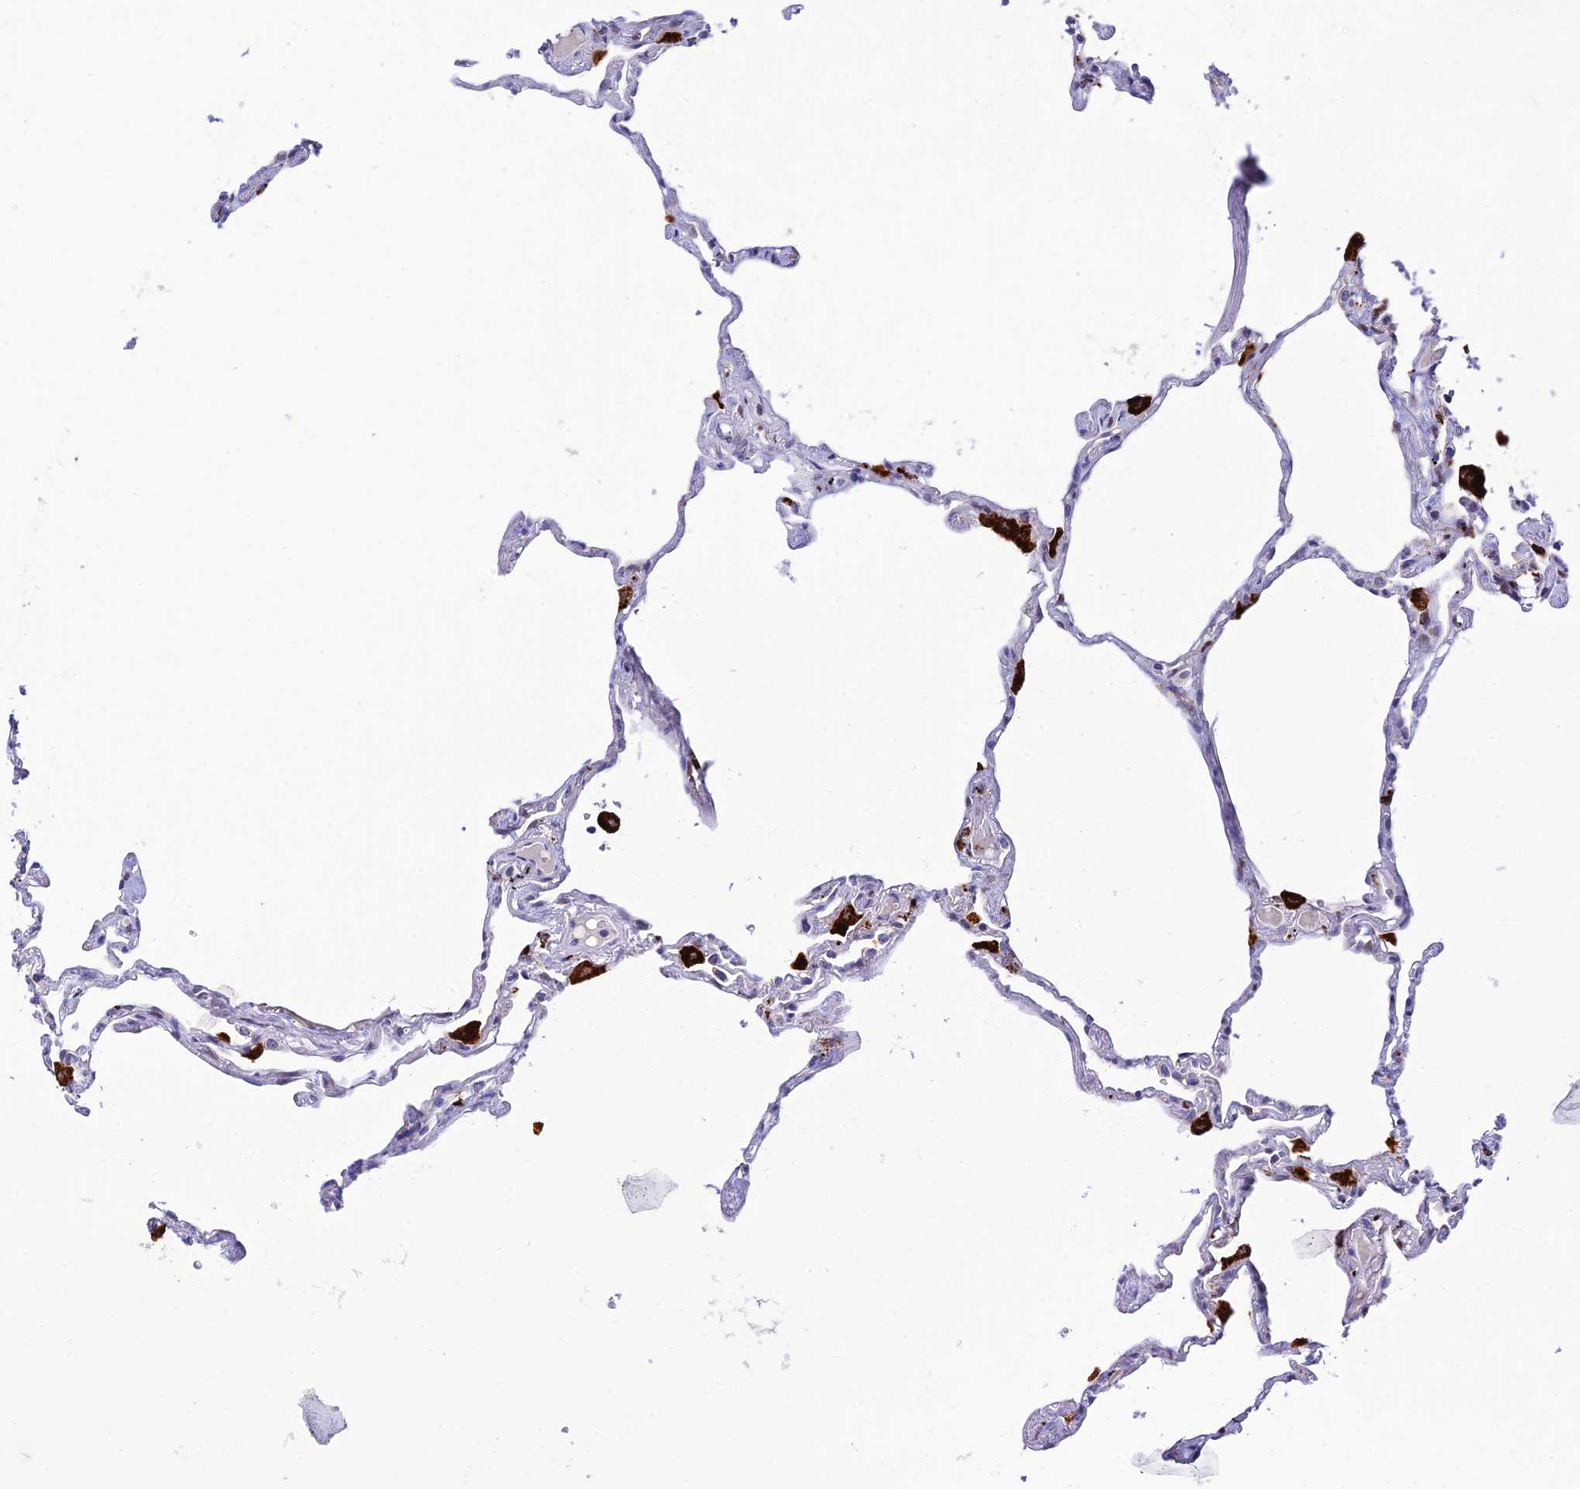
{"staining": {"intensity": "negative", "quantity": "none", "location": "none"}, "tissue": "lung", "cell_type": "Alveolar cells", "image_type": "normal", "snomed": [{"axis": "morphology", "description": "Normal tissue, NOS"}, {"axis": "topography", "description": "Lung"}], "caption": "DAB (3,3'-diaminobenzidine) immunohistochemical staining of unremarkable lung shows no significant expression in alveolar cells.", "gene": "HIC1", "patient": {"sex": "female", "age": 67}}